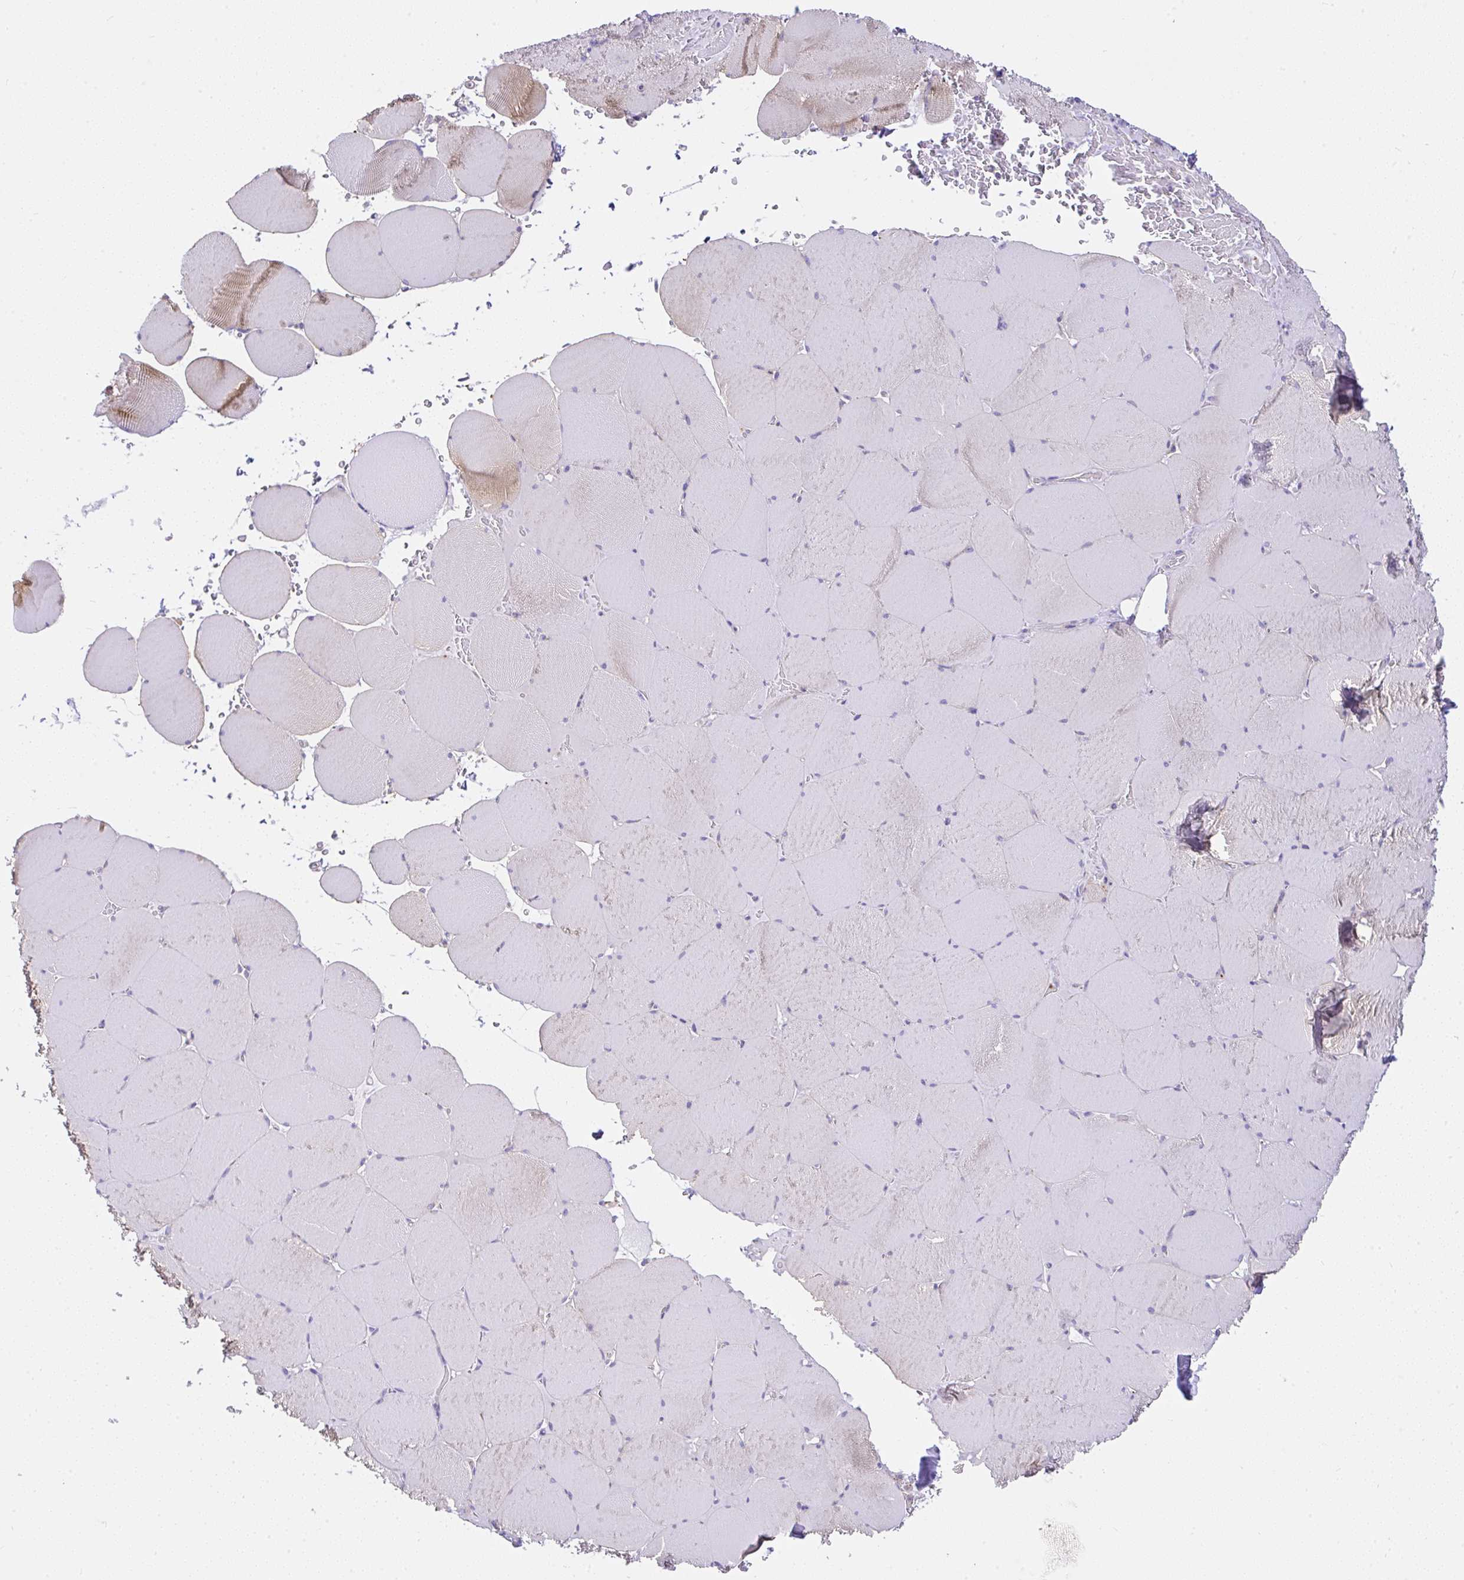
{"staining": {"intensity": "moderate", "quantity": "25%-75%", "location": "cytoplasmic/membranous"}, "tissue": "skeletal muscle", "cell_type": "Myocytes", "image_type": "normal", "snomed": [{"axis": "morphology", "description": "Normal tissue, NOS"}, {"axis": "topography", "description": "Skeletal muscle"}, {"axis": "topography", "description": "Head-Neck"}], "caption": "High-magnification brightfield microscopy of benign skeletal muscle stained with DAB (3,3'-diaminobenzidine) (brown) and counterstained with hematoxylin (blue). myocytes exhibit moderate cytoplasmic/membranous staining is appreciated in approximately25%-75% of cells. (DAB (3,3'-diaminobenzidine) = brown stain, brightfield microscopy at high magnification).", "gene": "CCDC142", "patient": {"sex": "male", "age": 66}}